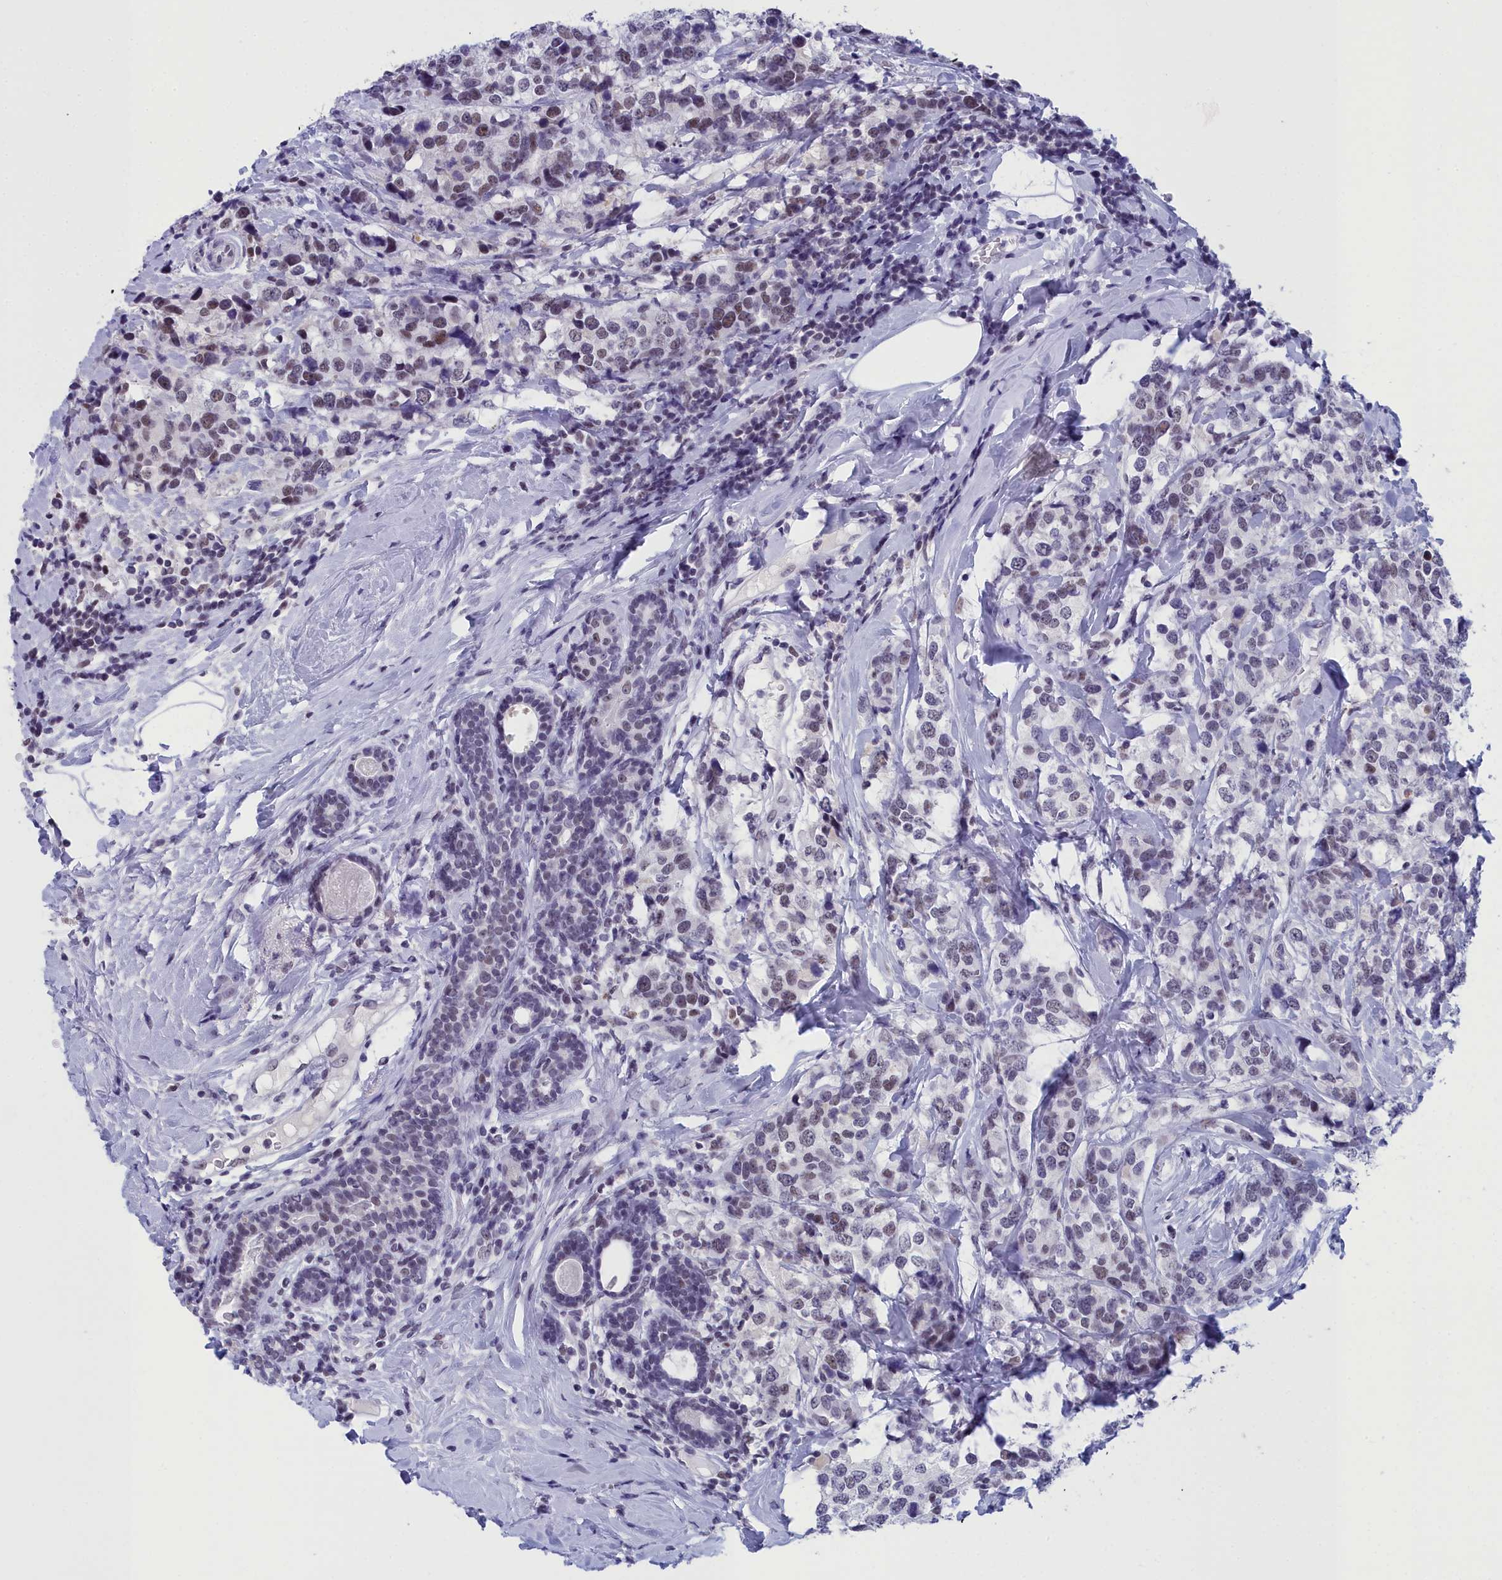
{"staining": {"intensity": "moderate", "quantity": "25%-75%", "location": "nuclear"}, "tissue": "breast cancer", "cell_type": "Tumor cells", "image_type": "cancer", "snomed": [{"axis": "morphology", "description": "Lobular carcinoma"}, {"axis": "topography", "description": "Breast"}], "caption": "Human breast cancer (lobular carcinoma) stained with a brown dye reveals moderate nuclear positive expression in approximately 25%-75% of tumor cells.", "gene": "CCDC97", "patient": {"sex": "female", "age": 59}}